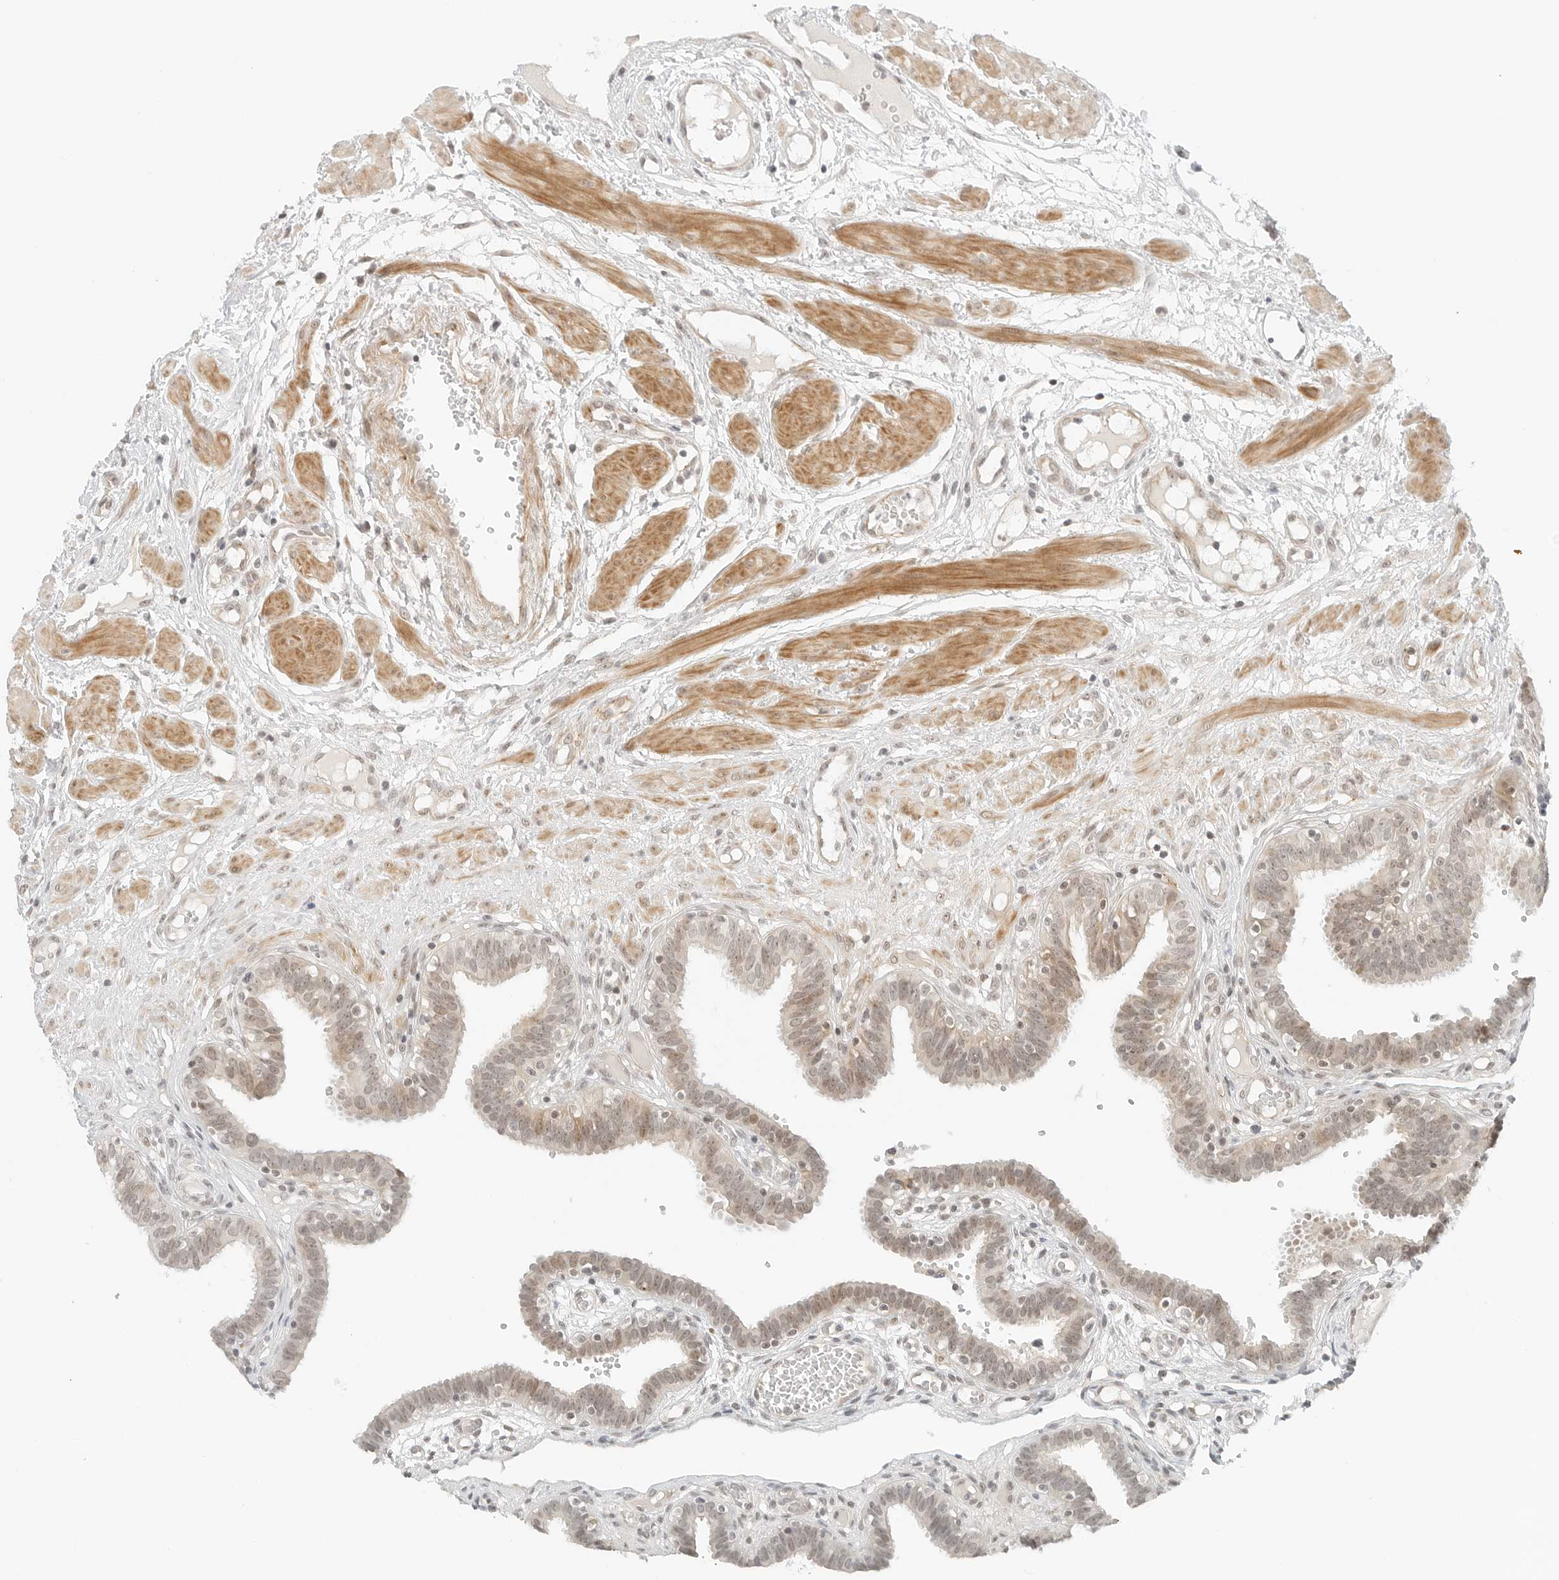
{"staining": {"intensity": "weak", "quantity": ">75%", "location": "nuclear"}, "tissue": "fallopian tube", "cell_type": "Glandular cells", "image_type": "normal", "snomed": [{"axis": "morphology", "description": "Normal tissue, NOS"}, {"axis": "topography", "description": "Fallopian tube"}, {"axis": "topography", "description": "Placenta"}], "caption": "Benign fallopian tube exhibits weak nuclear staining in approximately >75% of glandular cells, visualized by immunohistochemistry.", "gene": "NEO1", "patient": {"sex": "female", "age": 32}}